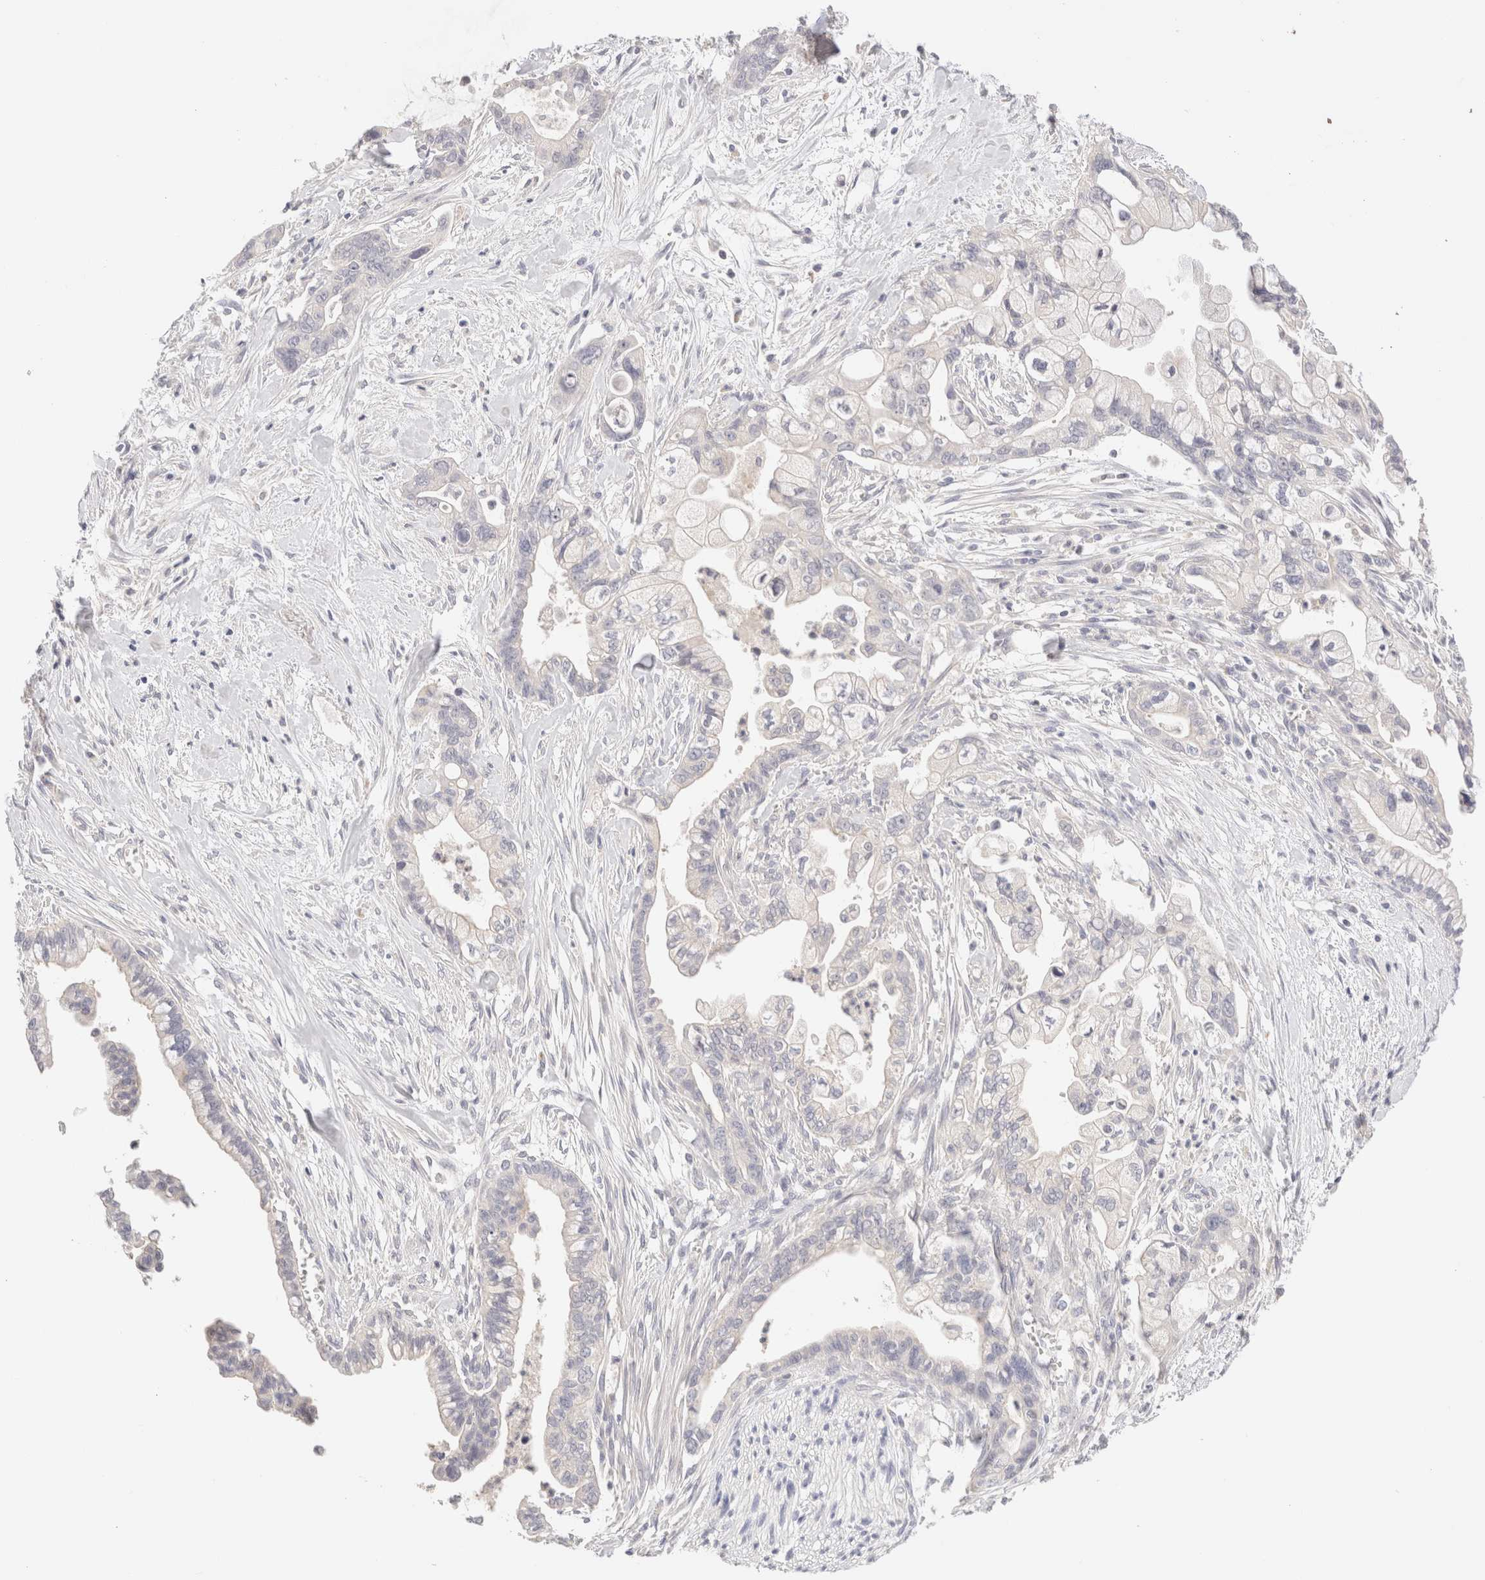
{"staining": {"intensity": "negative", "quantity": "none", "location": "none"}, "tissue": "pancreatic cancer", "cell_type": "Tumor cells", "image_type": "cancer", "snomed": [{"axis": "morphology", "description": "Adenocarcinoma, NOS"}, {"axis": "topography", "description": "Pancreas"}], "caption": "Micrograph shows no protein positivity in tumor cells of adenocarcinoma (pancreatic) tissue.", "gene": "SCGB2A2", "patient": {"sex": "male", "age": 70}}